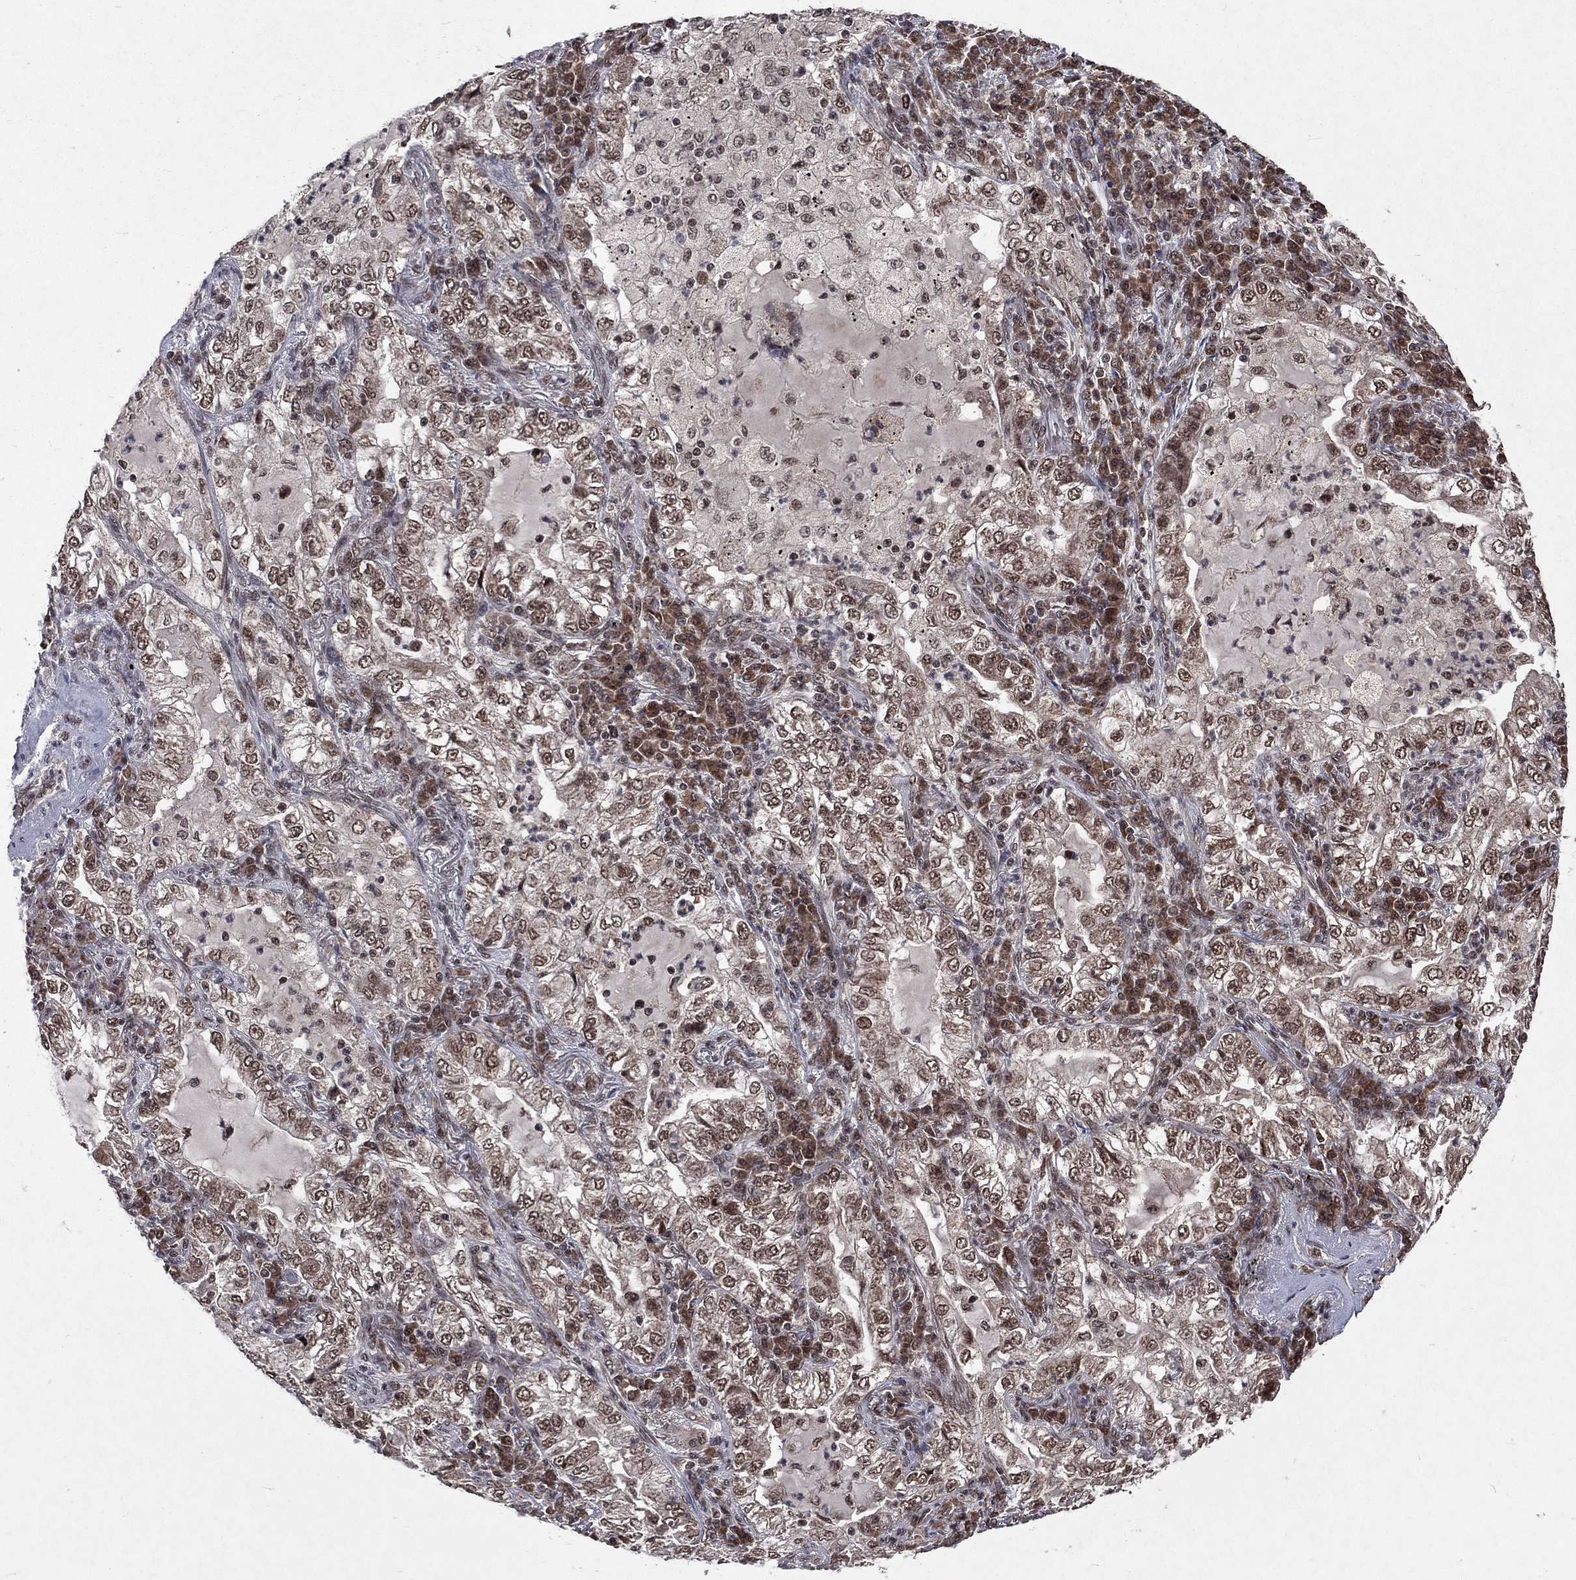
{"staining": {"intensity": "moderate", "quantity": ">75%", "location": "nuclear"}, "tissue": "lung cancer", "cell_type": "Tumor cells", "image_type": "cancer", "snomed": [{"axis": "morphology", "description": "Adenocarcinoma, NOS"}, {"axis": "topography", "description": "Lung"}], "caption": "Immunohistochemical staining of human adenocarcinoma (lung) demonstrates medium levels of moderate nuclear expression in approximately >75% of tumor cells. The staining was performed using DAB, with brown indicating positive protein expression. Nuclei are stained blue with hematoxylin.", "gene": "DMAP1", "patient": {"sex": "female", "age": 73}}